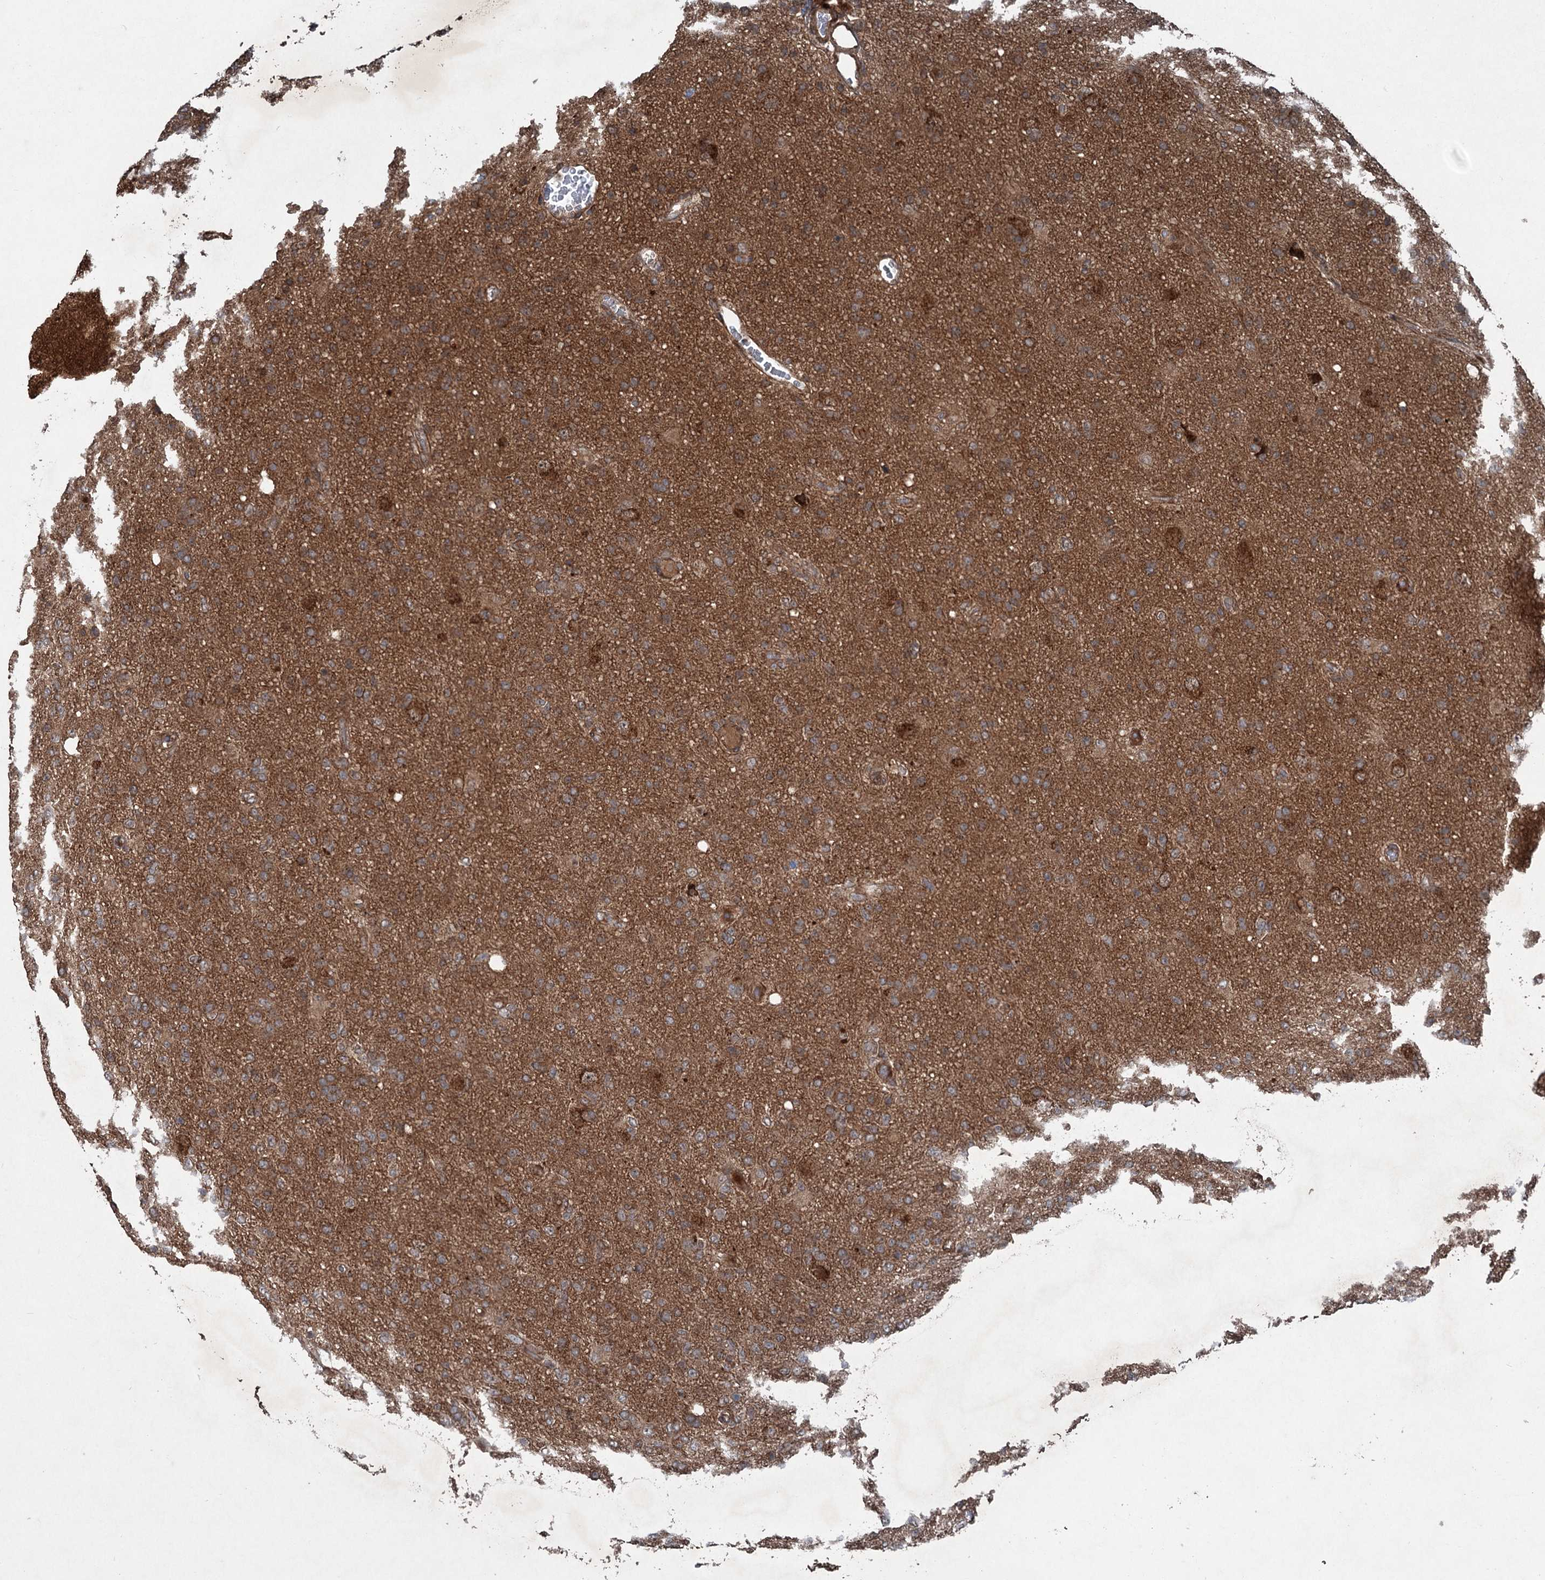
{"staining": {"intensity": "moderate", "quantity": ">75%", "location": "cytoplasmic/membranous"}, "tissue": "glioma", "cell_type": "Tumor cells", "image_type": "cancer", "snomed": [{"axis": "morphology", "description": "Glioma, malignant, High grade"}, {"axis": "topography", "description": "Brain"}], "caption": "Moderate cytoplasmic/membranous expression is seen in approximately >75% of tumor cells in glioma. Immunohistochemistry (ihc) stains the protein of interest in brown and the nuclei are stained blue.", "gene": "ALAS1", "patient": {"sex": "female", "age": 57}}